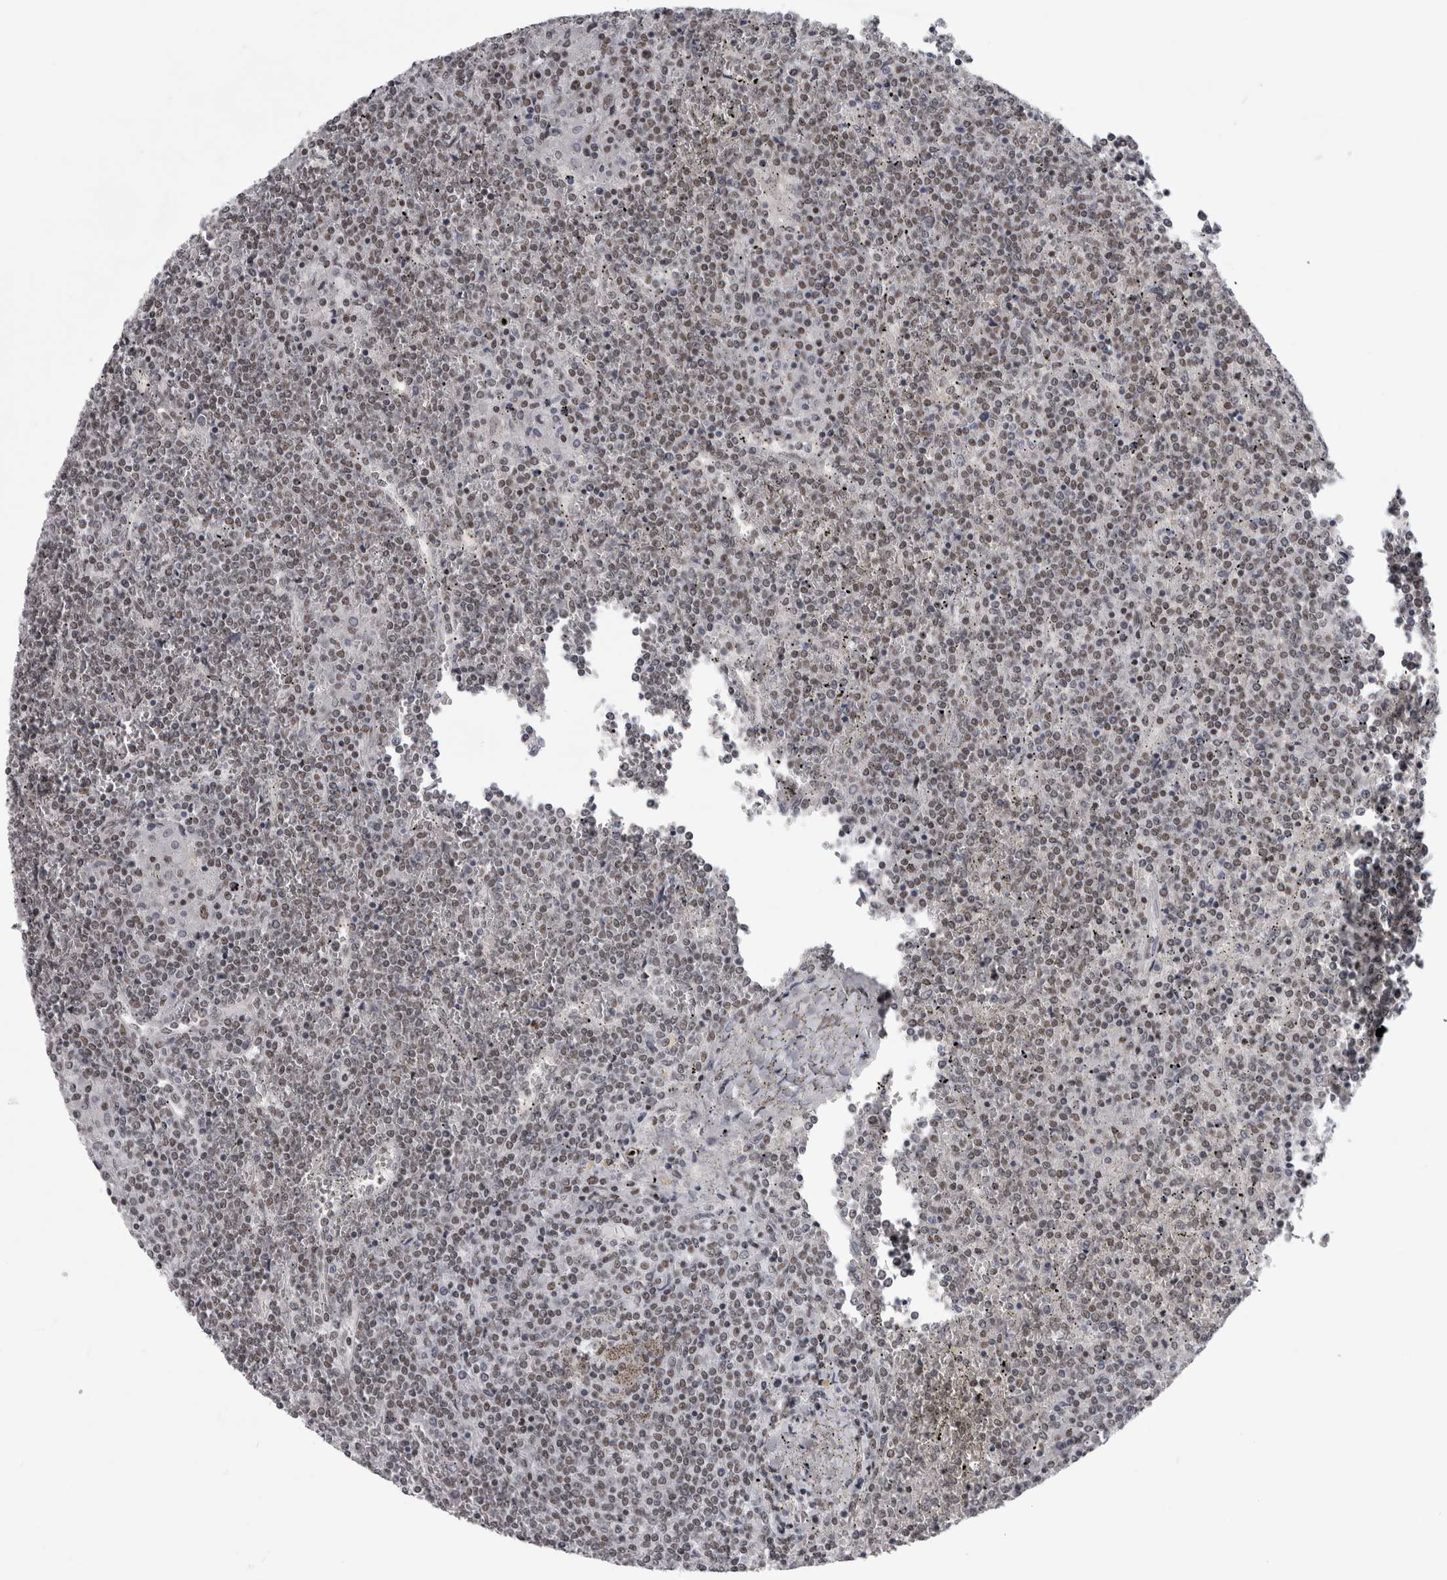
{"staining": {"intensity": "weak", "quantity": "<25%", "location": "nuclear"}, "tissue": "lymphoma", "cell_type": "Tumor cells", "image_type": "cancer", "snomed": [{"axis": "morphology", "description": "Malignant lymphoma, non-Hodgkin's type, Low grade"}, {"axis": "topography", "description": "Spleen"}], "caption": "Tumor cells are negative for protein expression in human lymphoma.", "gene": "ARID4B", "patient": {"sex": "female", "age": 19}}